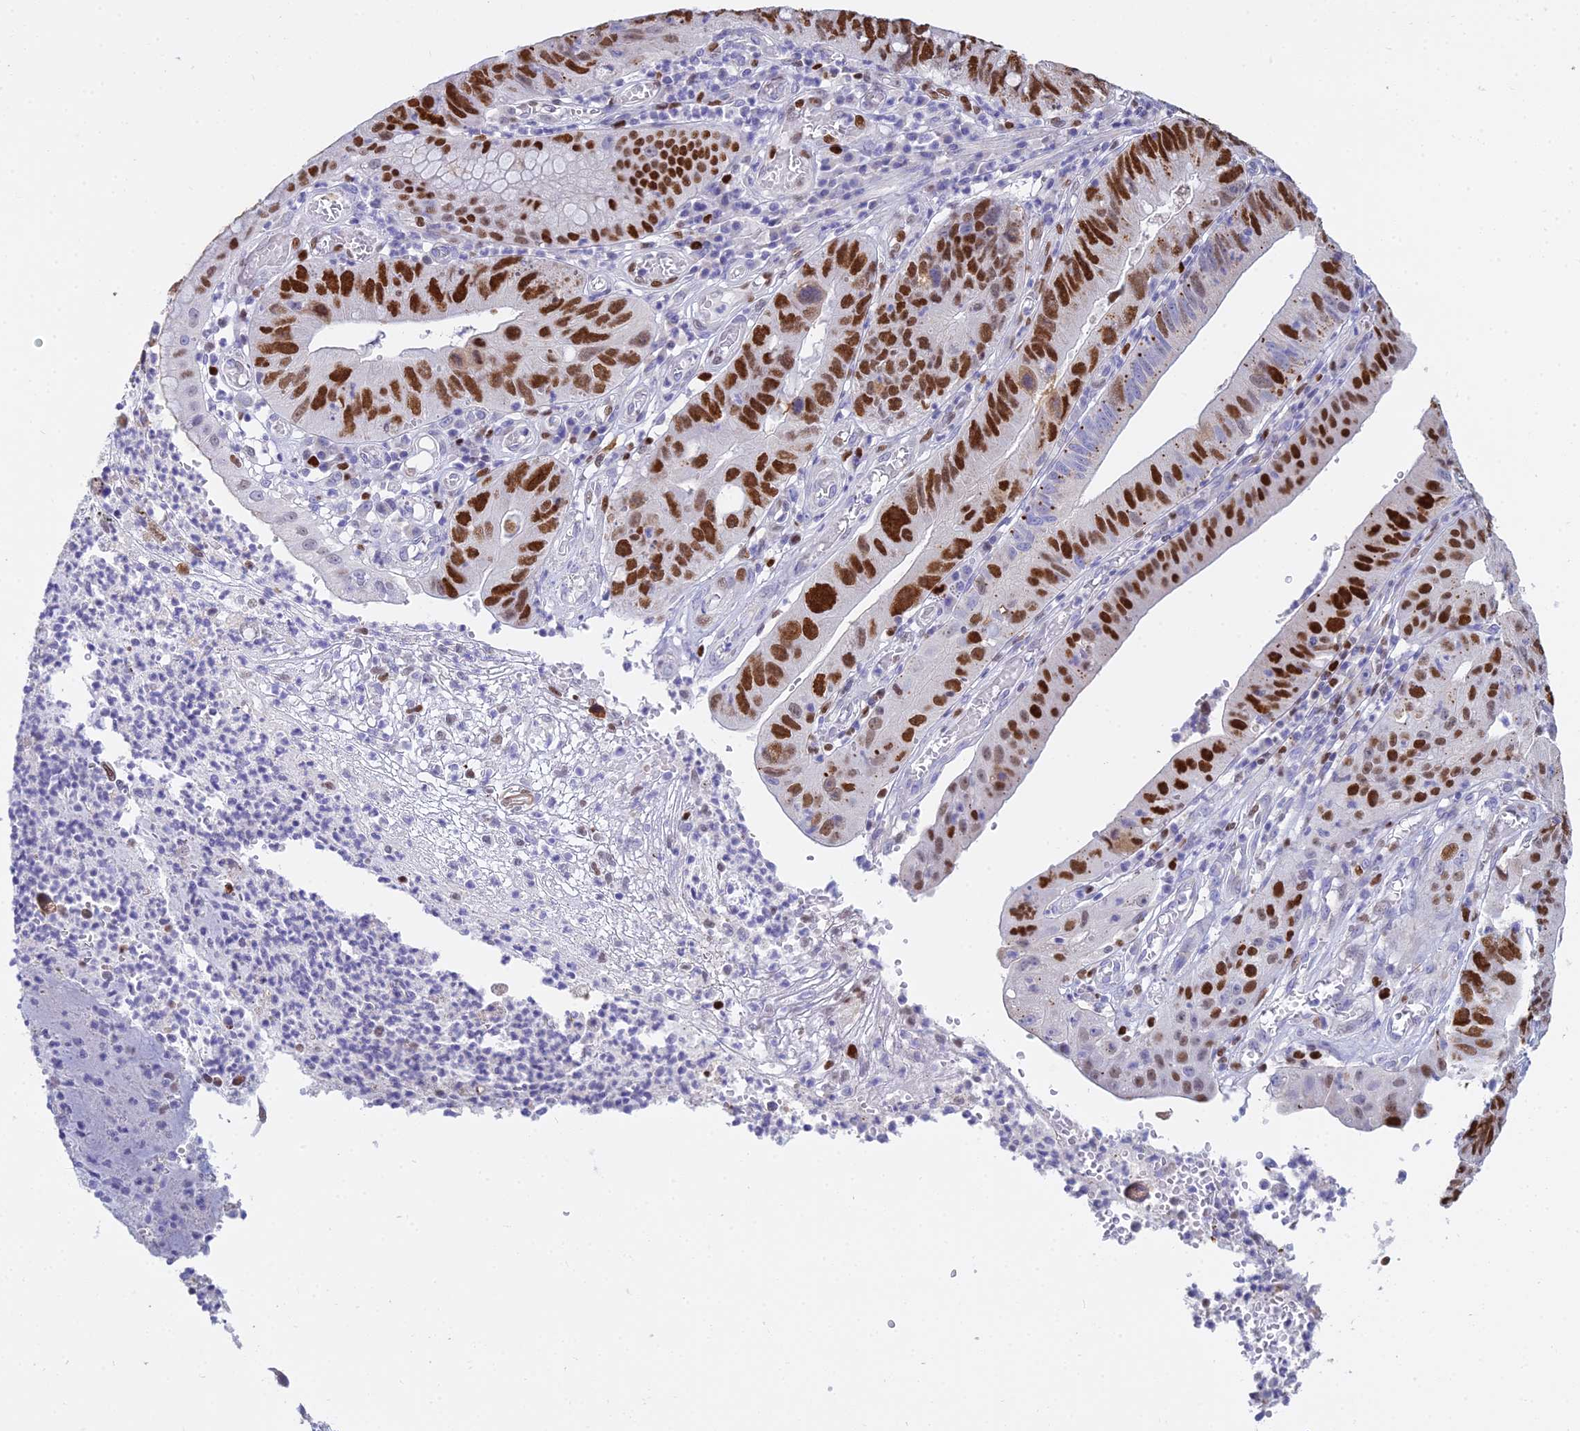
{"staining": {"intensity": "strong", "quantity": ">75%", "location": "nuclear"}, "tissue": "stomach cancer", "cell_type": "Tumor cells", "image_type": "cancer", "snomed": [{"axis": "morphology", "description": "Adenocarcinoma, NOS"}, {"axis": "topography", "description": "Stomach"}], "caption": "The image reveals a brown stain indicating the presence of a protein in the nuclear of tumor cells in stomach cancer (adenocarcinoma).", "gene": "MCM2", "patient": {"sex": "male", "age": 59}}